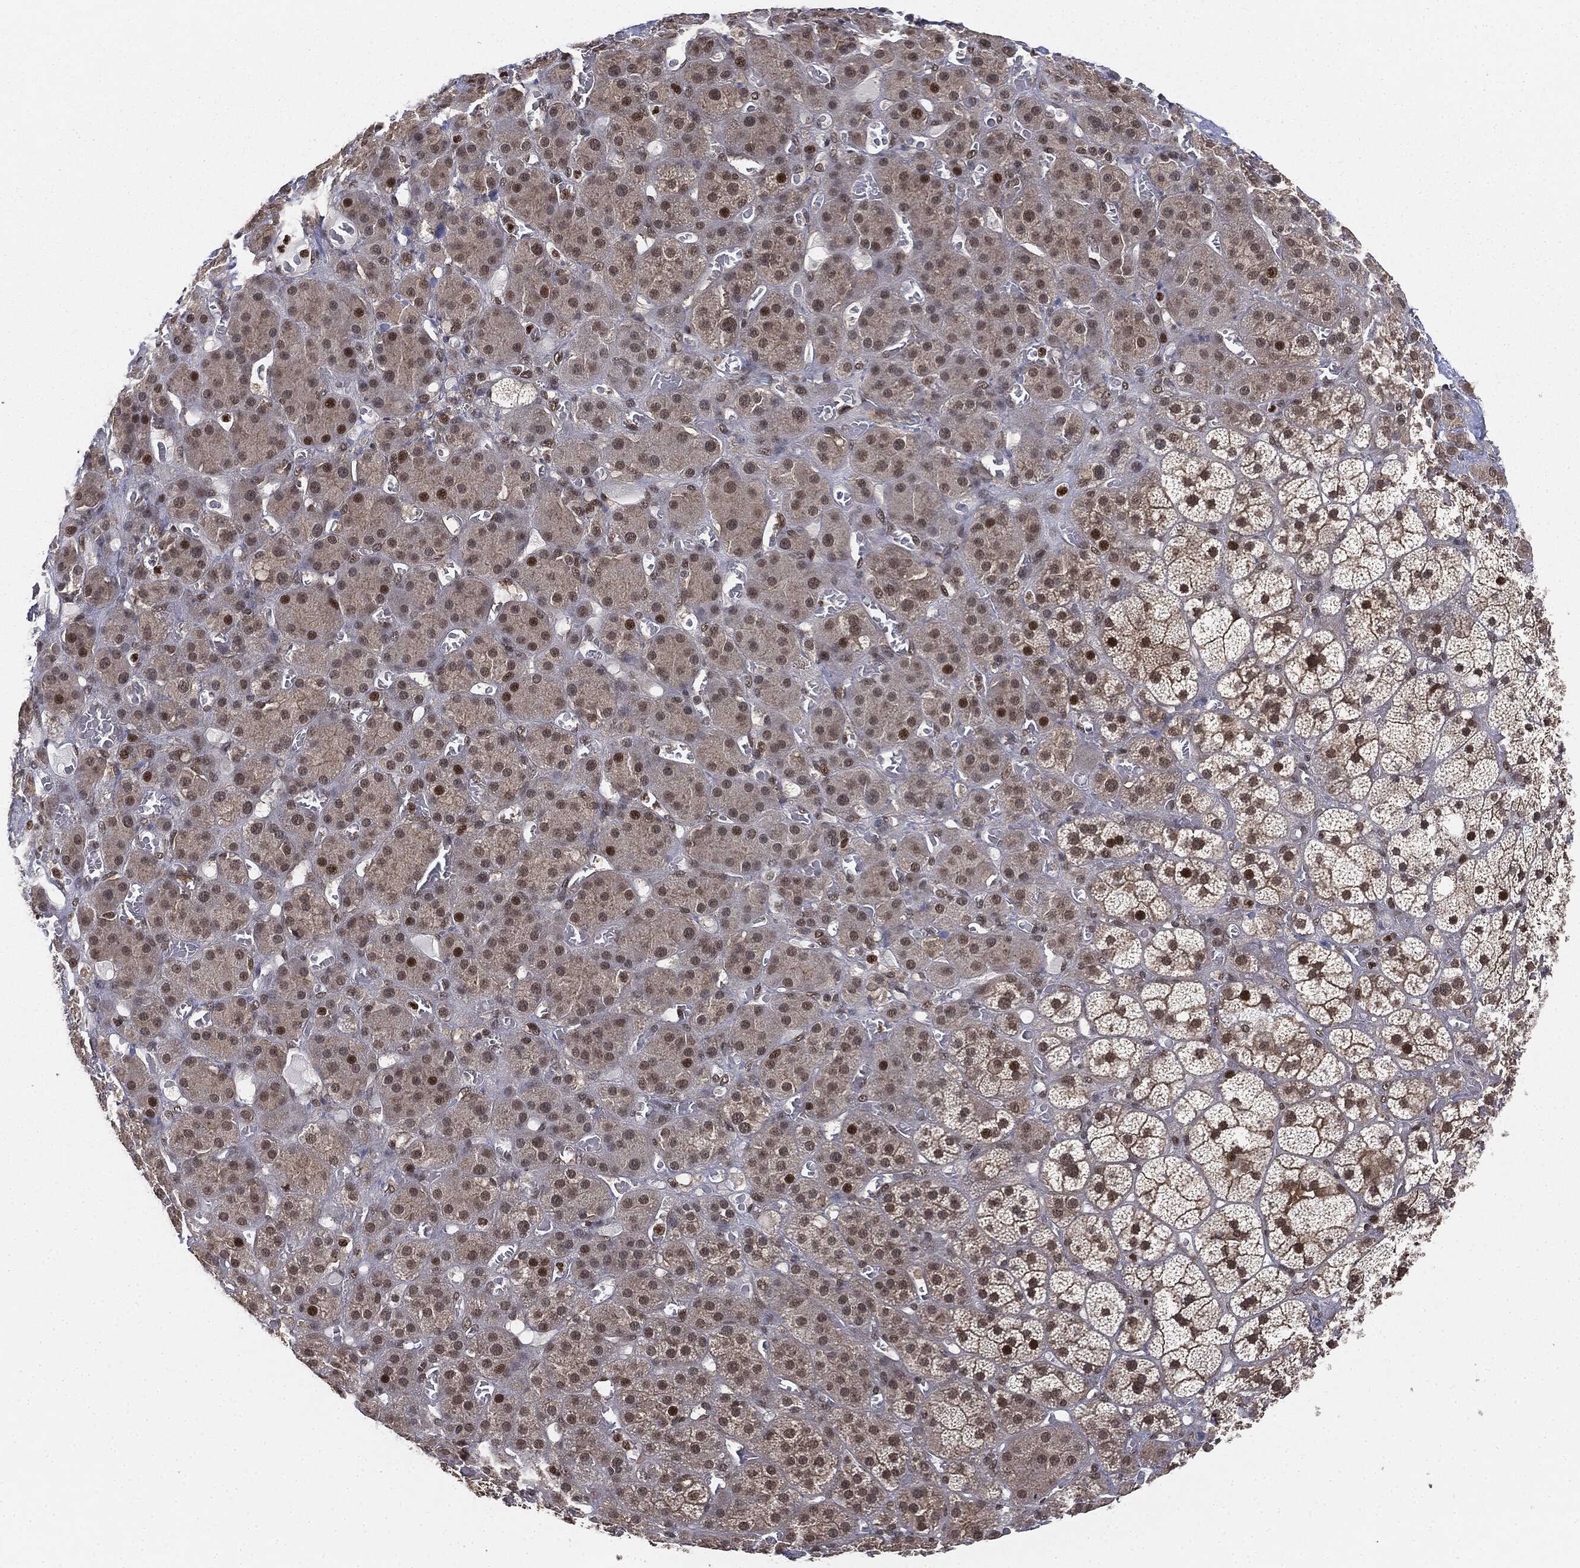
{"staining": {"intensity": "moderate", "quantity": "25%-75%", "location": "cytoplasmic/membranous,nuclear"}, "tissue": "adrenal gland", "cell_type": "Glandular cells", "image_type": "normal", "snomed": [{"axis": "morphology", "description": "Normal tissue, NOS"}, {"axis": "topography", "description": "Adrenal gland"}], "caption": "Protein expression by immunohistochemistry (IHC) displays moderate cytoplasmic/membranous,nuclear expression in approximately 25%-75% of glandular cells in normal adrenal gland.", "gene": "TBC1D22A", "patient": {"sex": "male", "age": 70}}